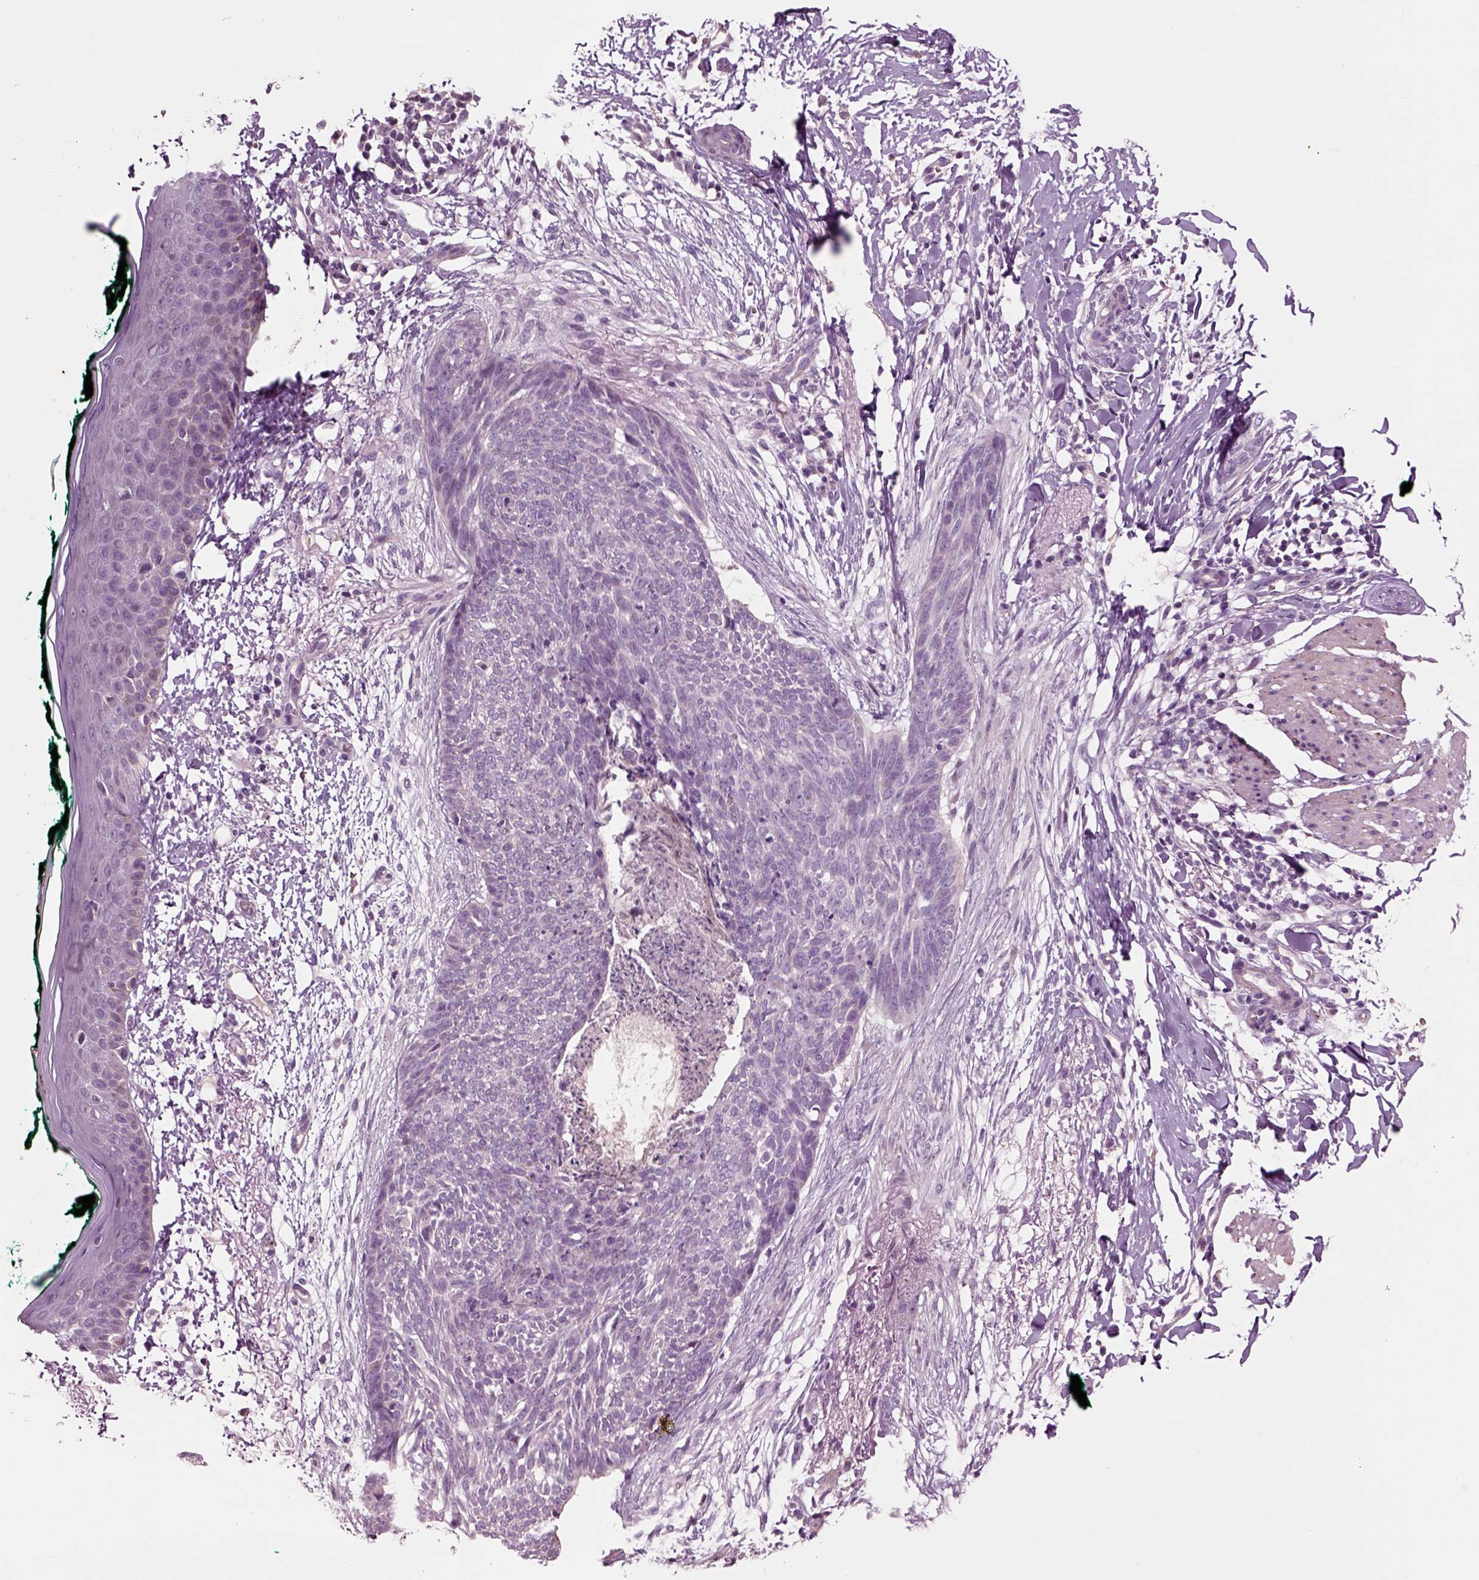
{"staining": {"intensity": "negative", "quantity": "none", "location": "none"}, "tissue": "skin cancer", "cell_type": "Tumor cells", "image_type": "cancer", "snomed": [{"axis": "morphology", "description": "Normal tissue, NOS"}, {"axis": "morphology", "description": "Basal cell carcinoma"}, {"axis": "topography", "description": "Skin"}], "caption": "Tumor cells are negative for protein expression in human skin cancer.", "gene": "CHGB", "patient": {"sex": "male", "age": 84}}